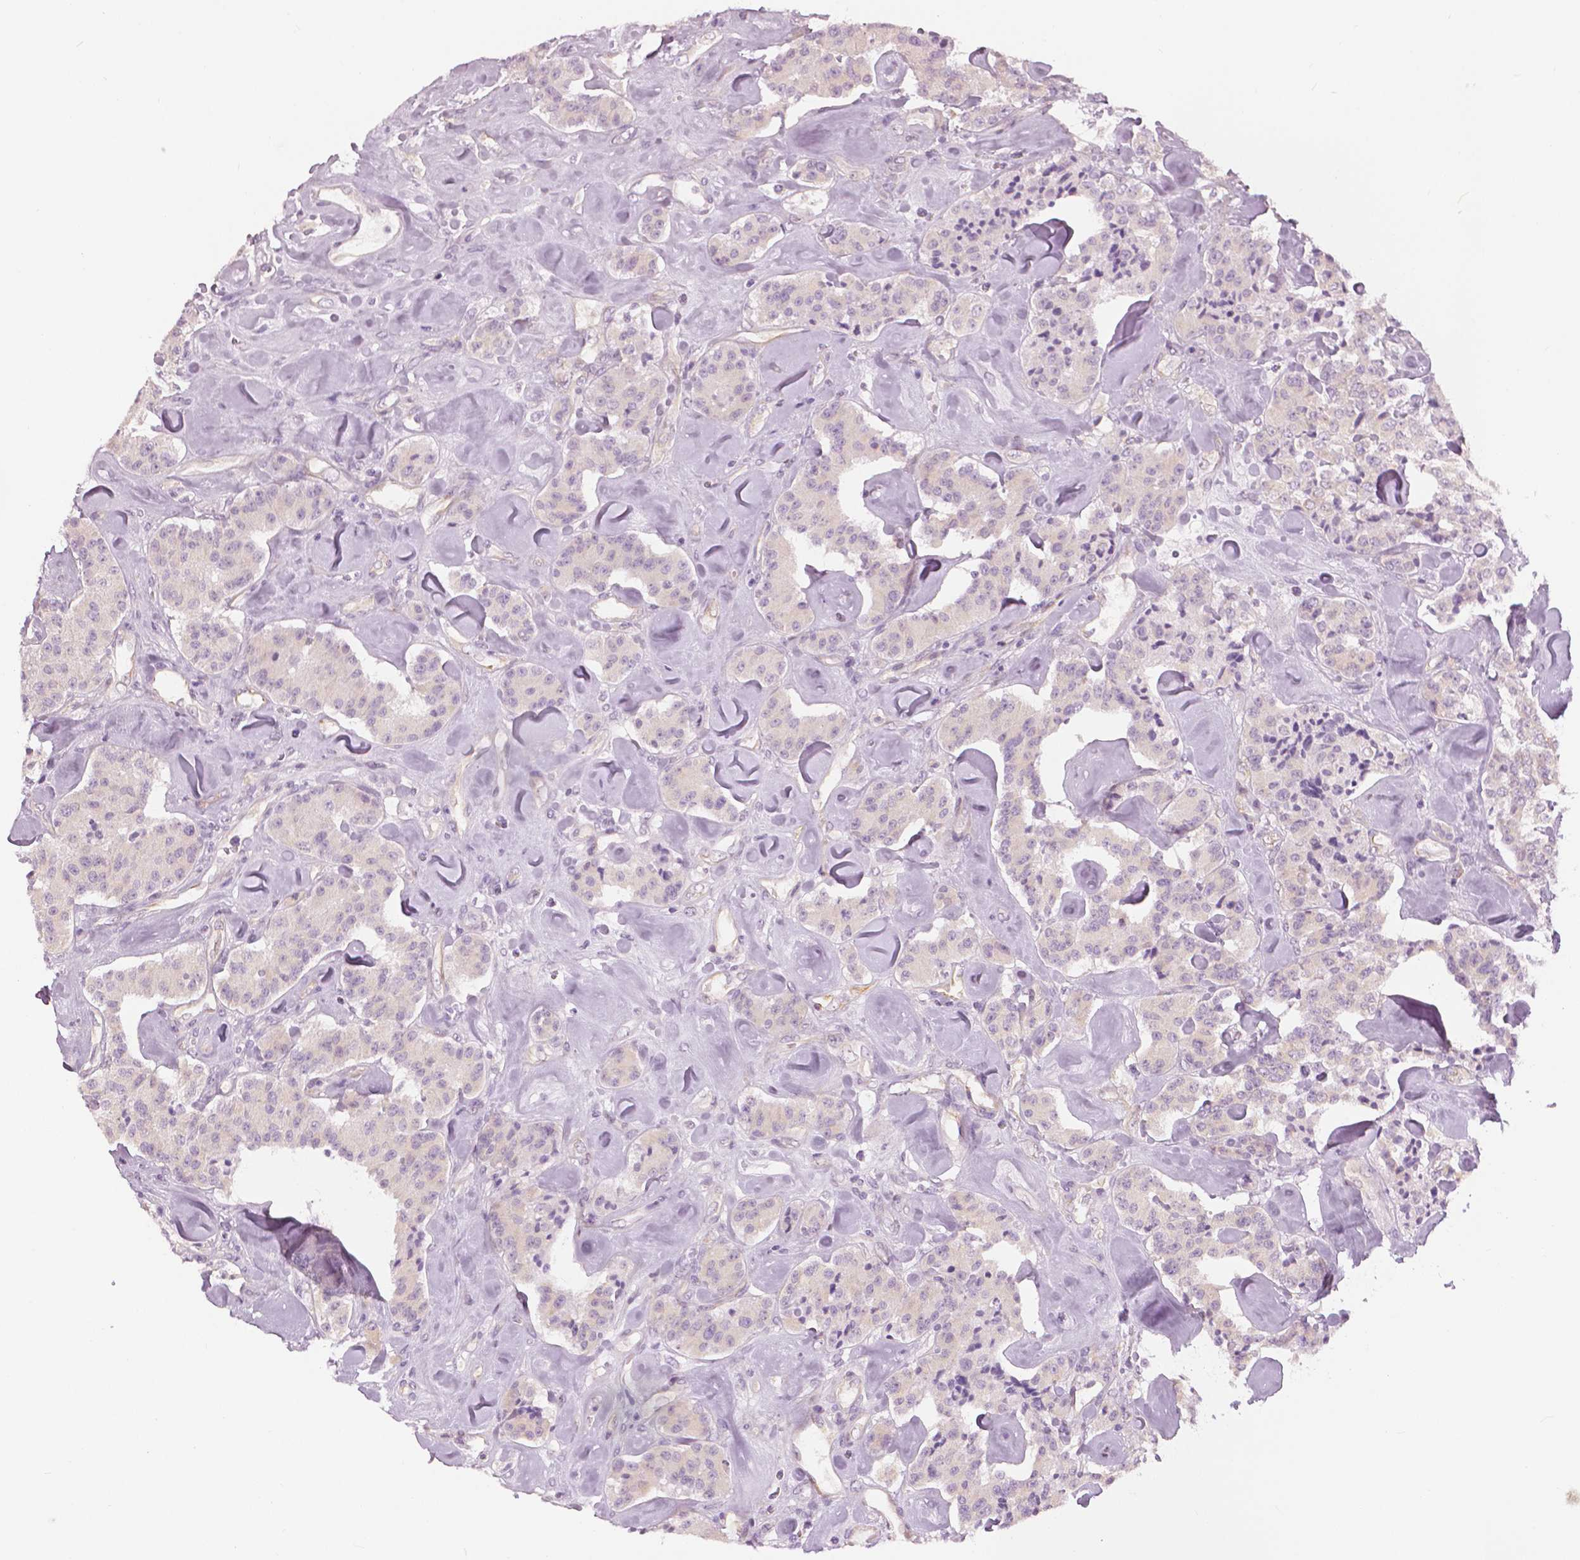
{"staining": {"intensity": "negative", "quantity": "none", "location": "none"}, "tissue": "carcinoid", "cell_type": "Tumor cells", "image_type": "cancer", "snomed": [{"axis": "morphology", "description": "Carcinoid, malignant, NOS"}, {"axis": "topography", "description": "Pancreas"}], "caption": "Immunohistochemistry micrograph of malignant carcinoid stained for a protein (brown), which reveals no staining in tumor cells.", "gene": "SLC24A1", "patient": {"sex": "male", "age": 41}}